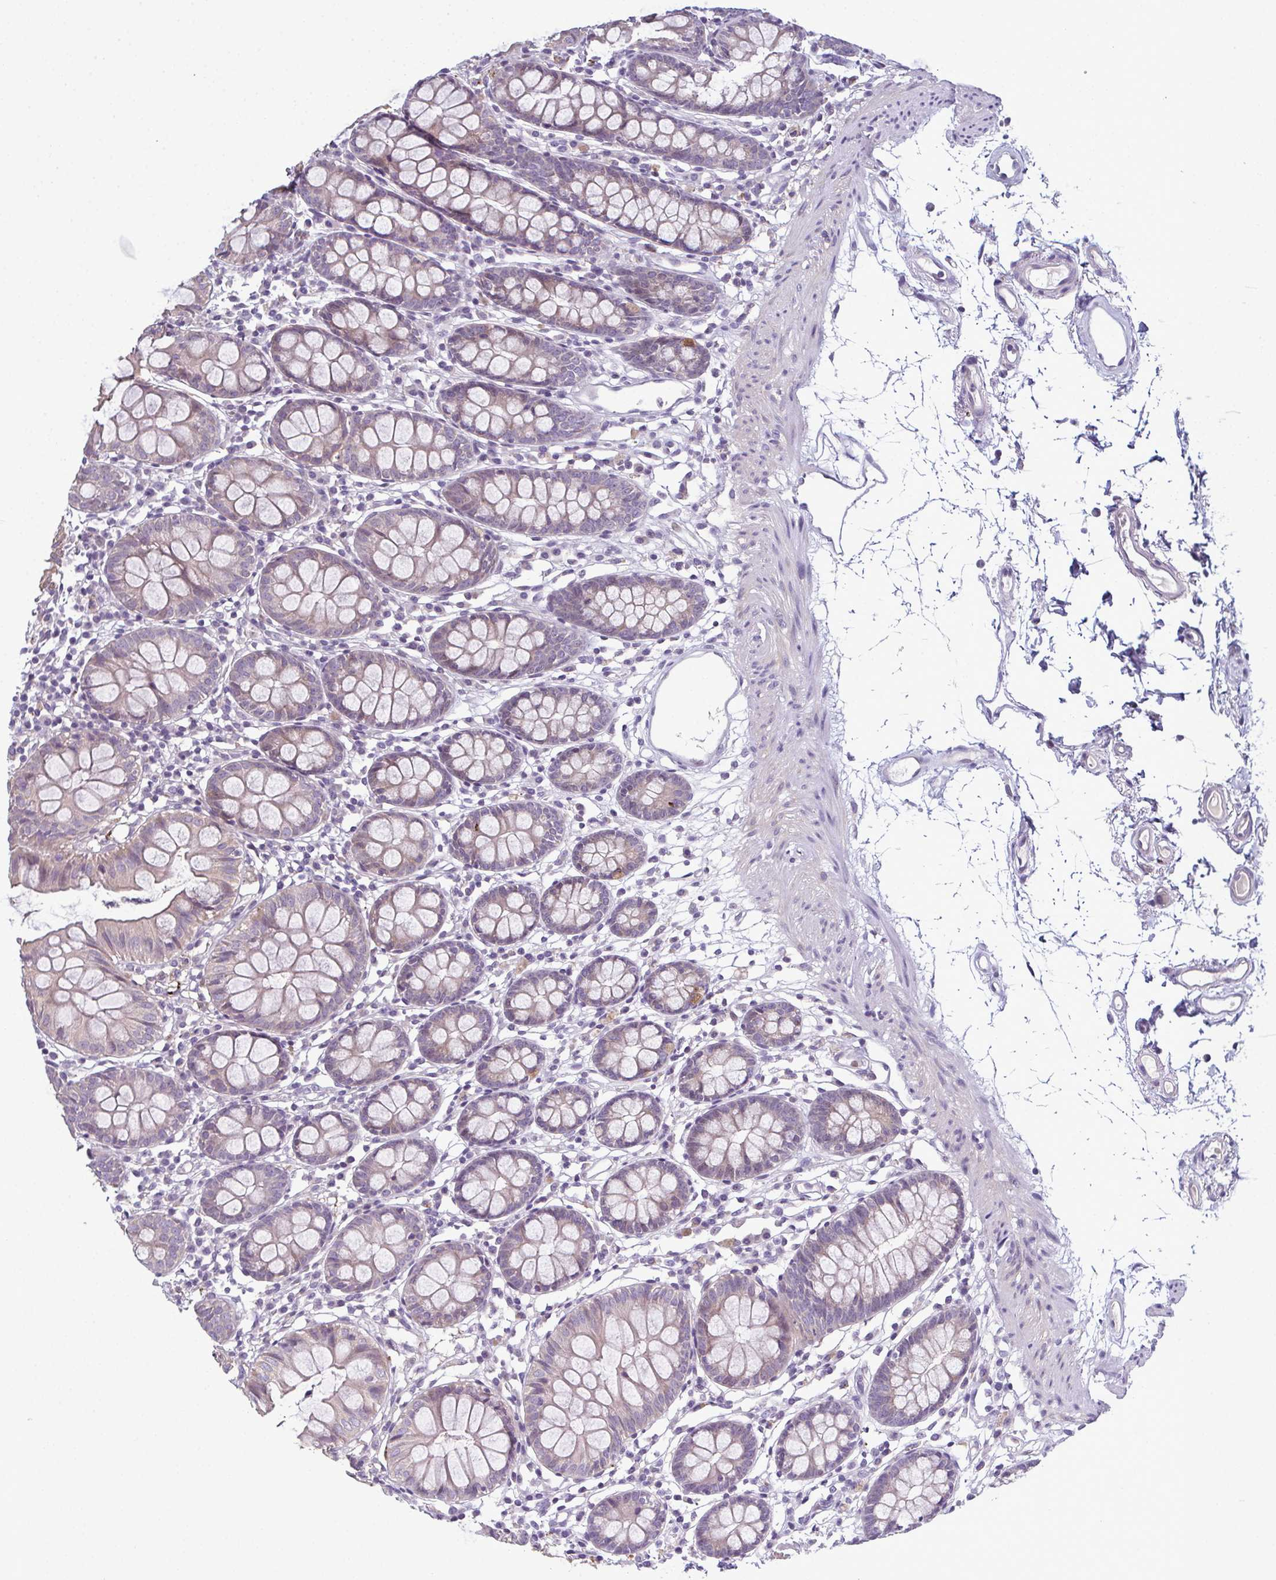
{"staining": {"intensity": "negative", "quantity": "none", "location": "none"}, "tissue": "colon", "cell_type": "Endothelial cells", "image_type": "normal", "snomed": [{"axis": "morphology", "description": "Normal tissue, NOS"}, {"axis": "topography", "description": "Colon"}], "caption": "Normal colon was stained to show a protein in brown. There is no significant positivity in endothelial cells.", "gene": "ODF1", "patient": {"sex": "female", "age": 84}}